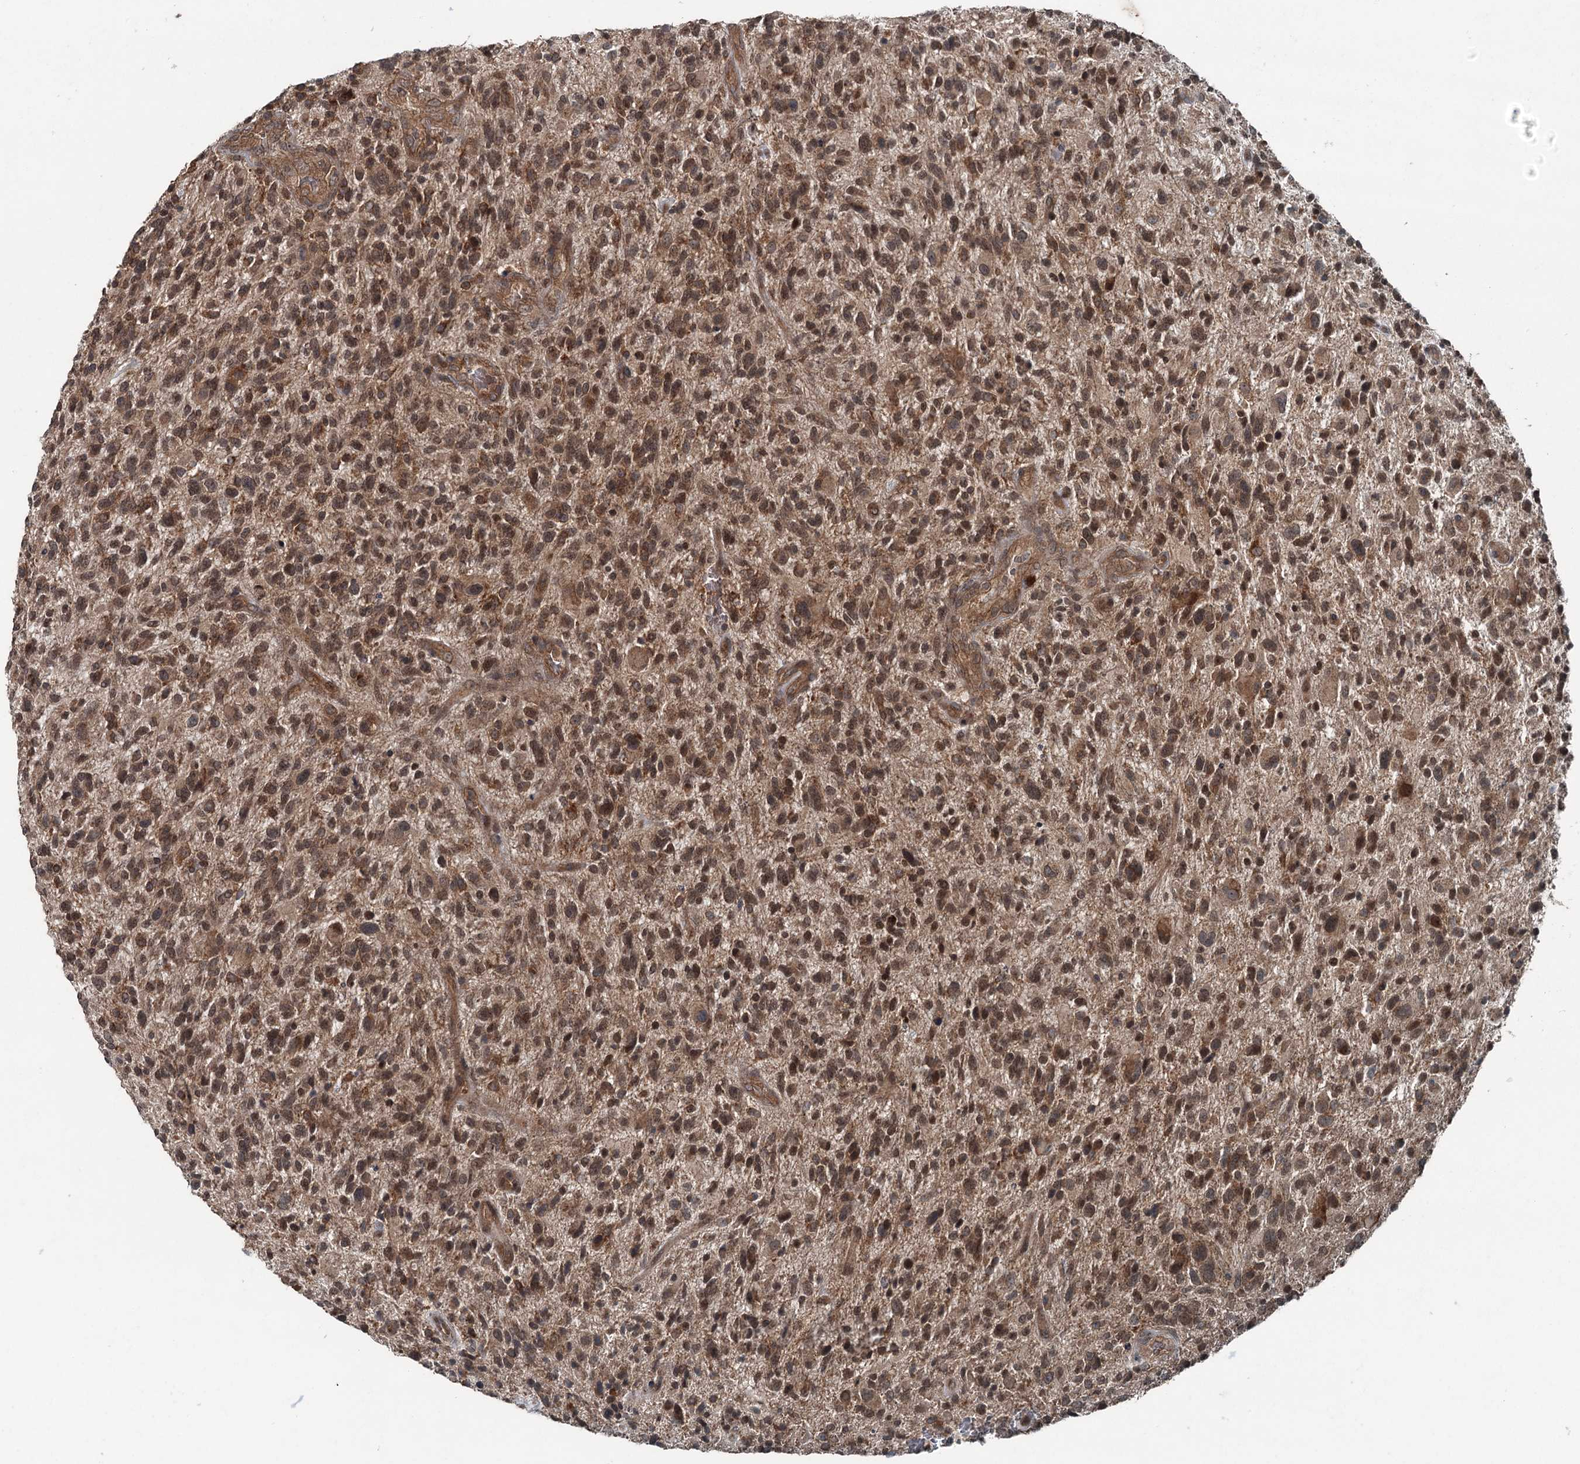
{"staining": {"intensity": "moderate", "quantity": ">75%", "location": "cytoplasmic/membranous,nuclear"}, "tissue": "glioma", "cell_type": "Tumor cells", "image_type": "cancer", "snomed": [{"axis": "morphology", "description": "Glioma, malignant, High grade"}, {"axis": "topography", "description": "Brain"}], "caption": "Approximately >75% of tumor cells in human high-grade glioma (malignant) display moderate cytoplasmic/membranous and nuclear protein positivity as visualized by brown immunohistochemical staining.", "gene": "SKIC3", "patient": {"sex": "male", "age": 47}}